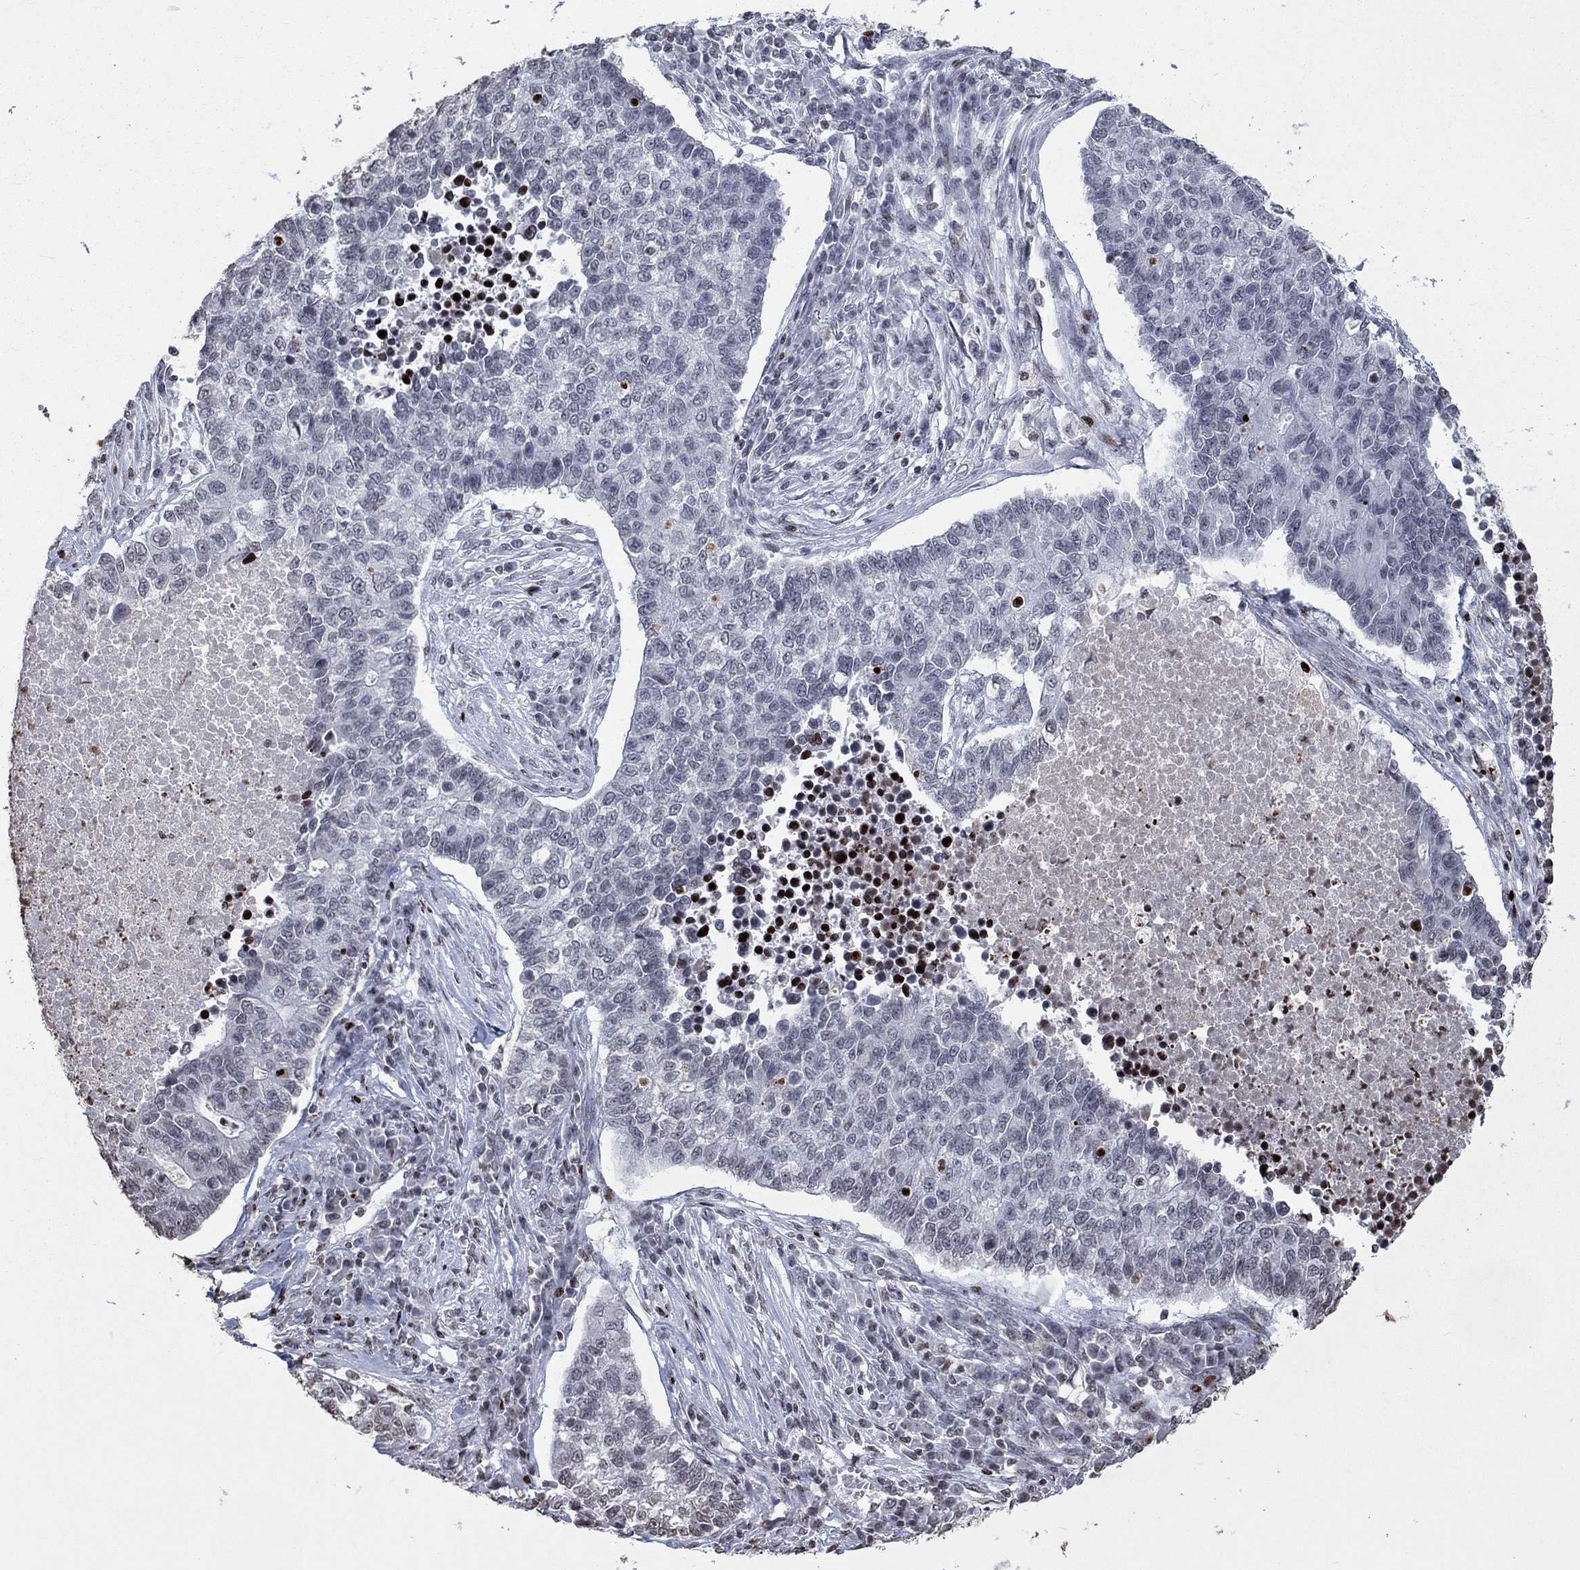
{"staining": {"intensity": "negative", "quantity": "none", "location": "none"}, "tissue": "lung cancer", "cell_type": "Tumor cells", "image_type": "cancer", "snomed": [{"axis": "morphology", "description": "Adenocarcinoma, NOS"}, {"axis": "topography", "description": "Lung"}], "caption": "Immunohistochemistry (IHC) micrograph of neoplastic tissue: adenocarcinoma (lung) stained with DAB displays no significant protein staining in tumor cells.", "gene": "SRSF3", "patient": {"sex": "male", "age": 57}}